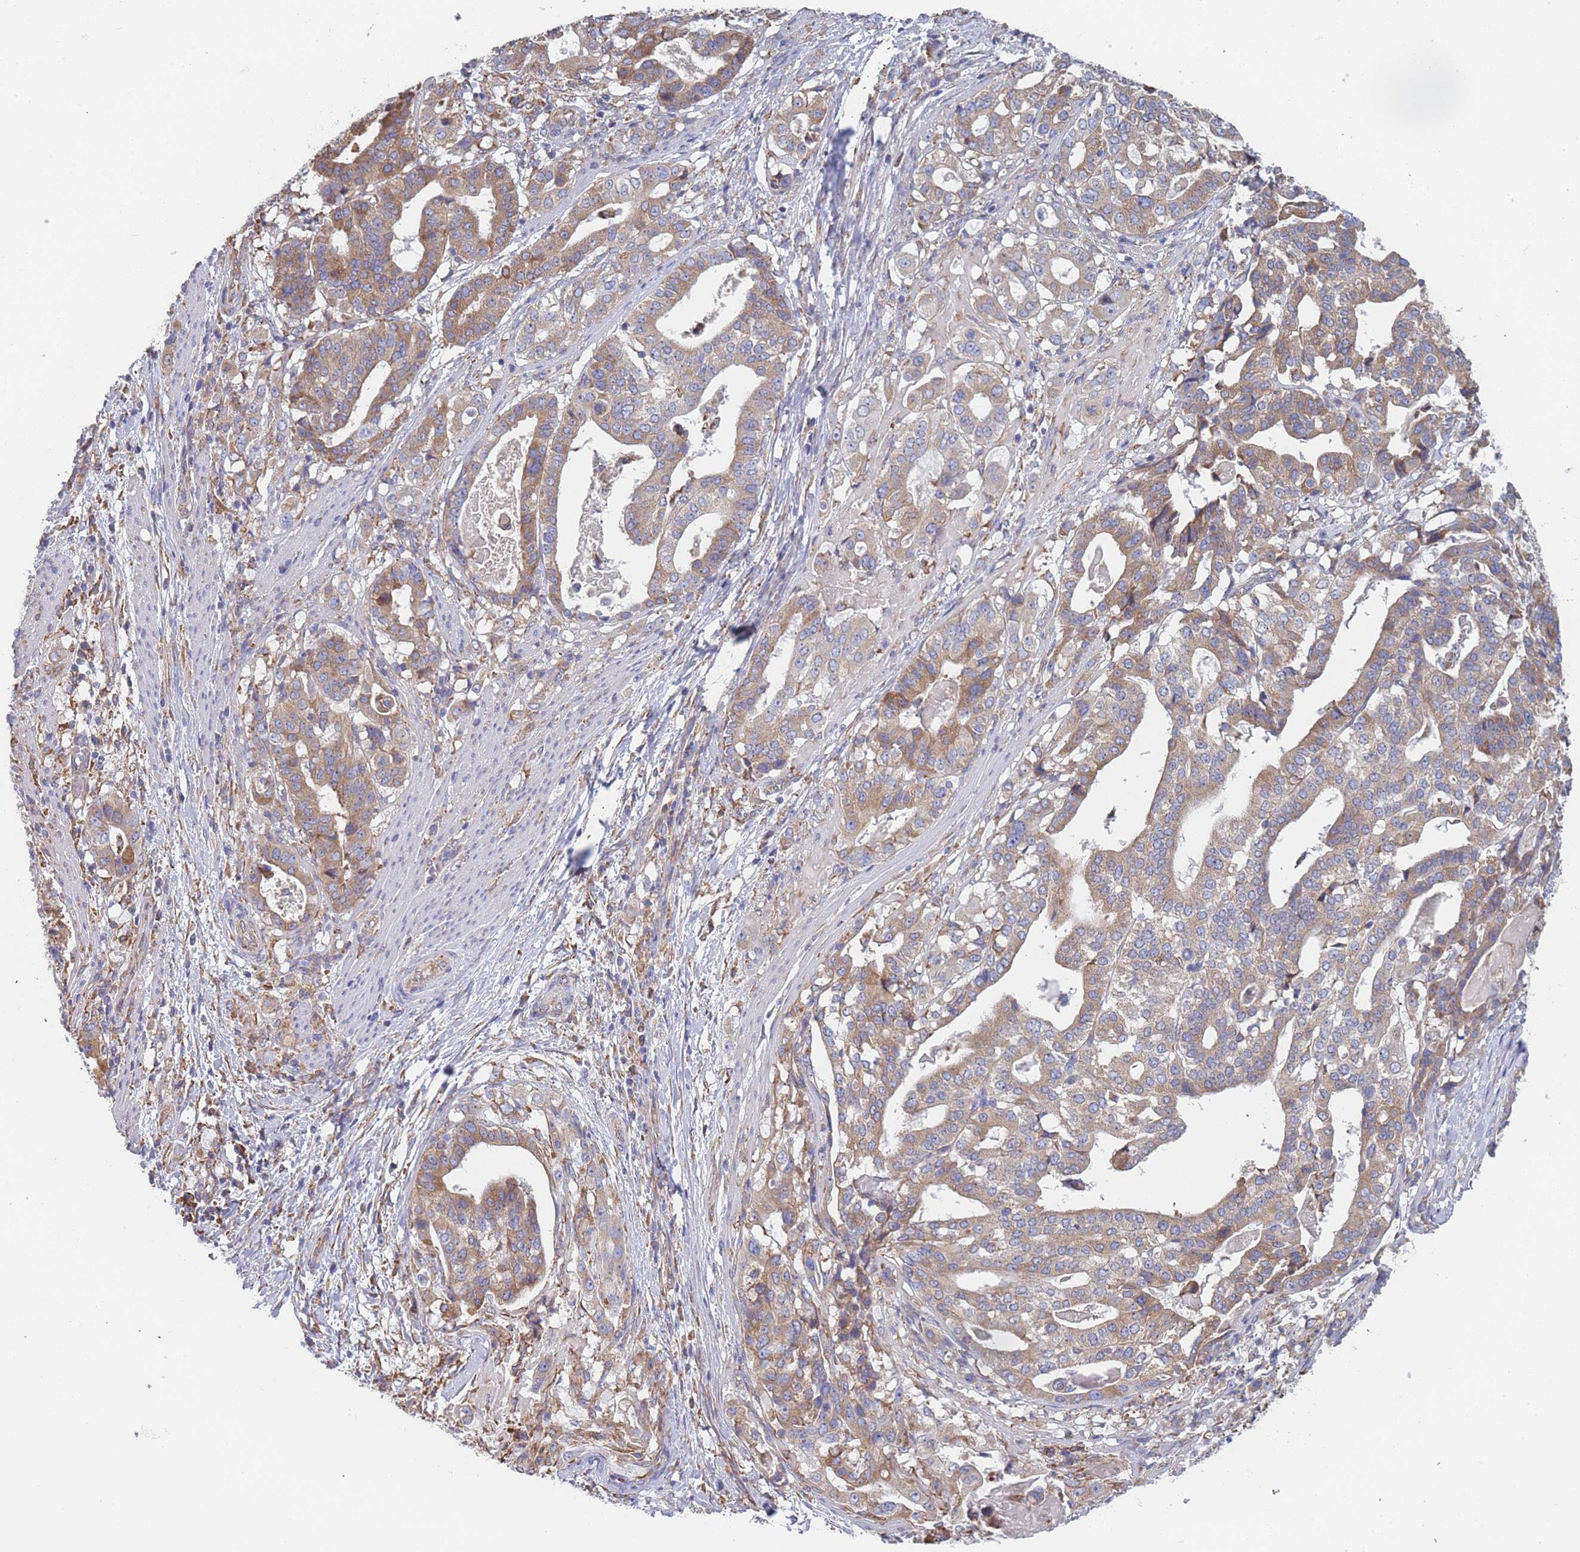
{"staining": {"intensity": "moderate", "quantity": ">75%", "location": "cytoplasmic/membranous"}, "tissue": "stomach cancer", "cell_type": "Tumor cells", "image_type": "cancer", "snomed": [{"axis": "morphology", "description": "Adenocarcinoma, NOS"}, {"axis": "topography", "description": "Stomach"}], "caption": "Stomach cancer (adenocarcinoma) stained for a protein (brown) reveals moderate cytoplasmic/membranous positive expression in about >75% of tumor cells.", "gene": "OR7C2", "patient": {"sex": "male", "age": 48}}